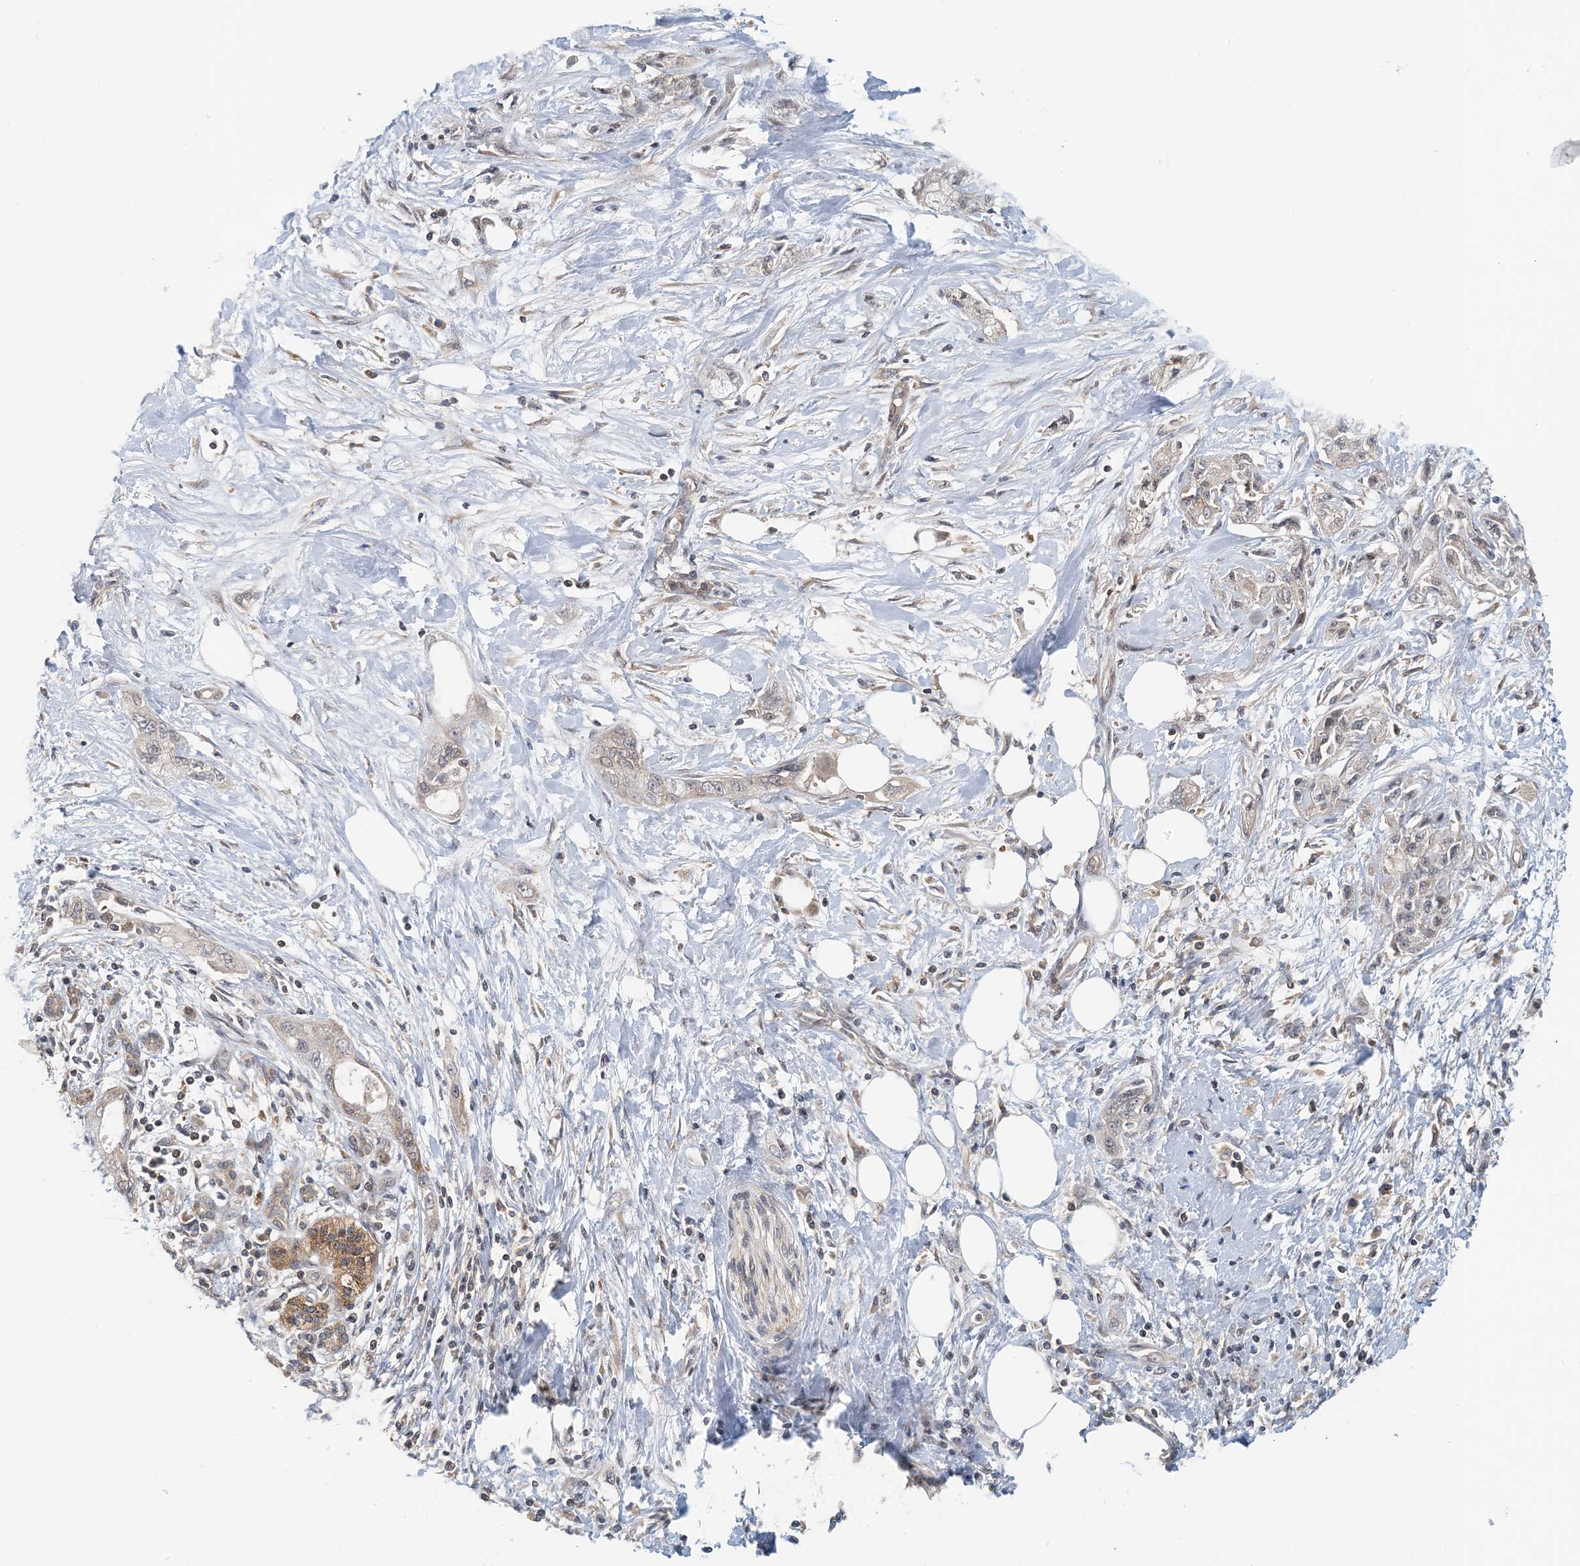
{"staining": {"intensity": "negative", "quantity": "none", "location": "none"}, "tissue": "pancreatic cancer", "cell_type": "Tumor cells", "image_type": "cancer", "snomed": [{"axis": "morphology", "description": "Adenocarcinoma, NOS"}, {"axis": "topography", "description": "Pancreas"}], "caption": "Protein analysis of pancreatic cancer (adenocarcinoma) exhibits no significant expression in tumor cells. (DAB (3,3'-diaminobenzidine) immunohistochemistry (IHC) with hematoxylin counter stain).", "gene": "ATP13A2", "patient": {"sex": "male", "age": 70}}